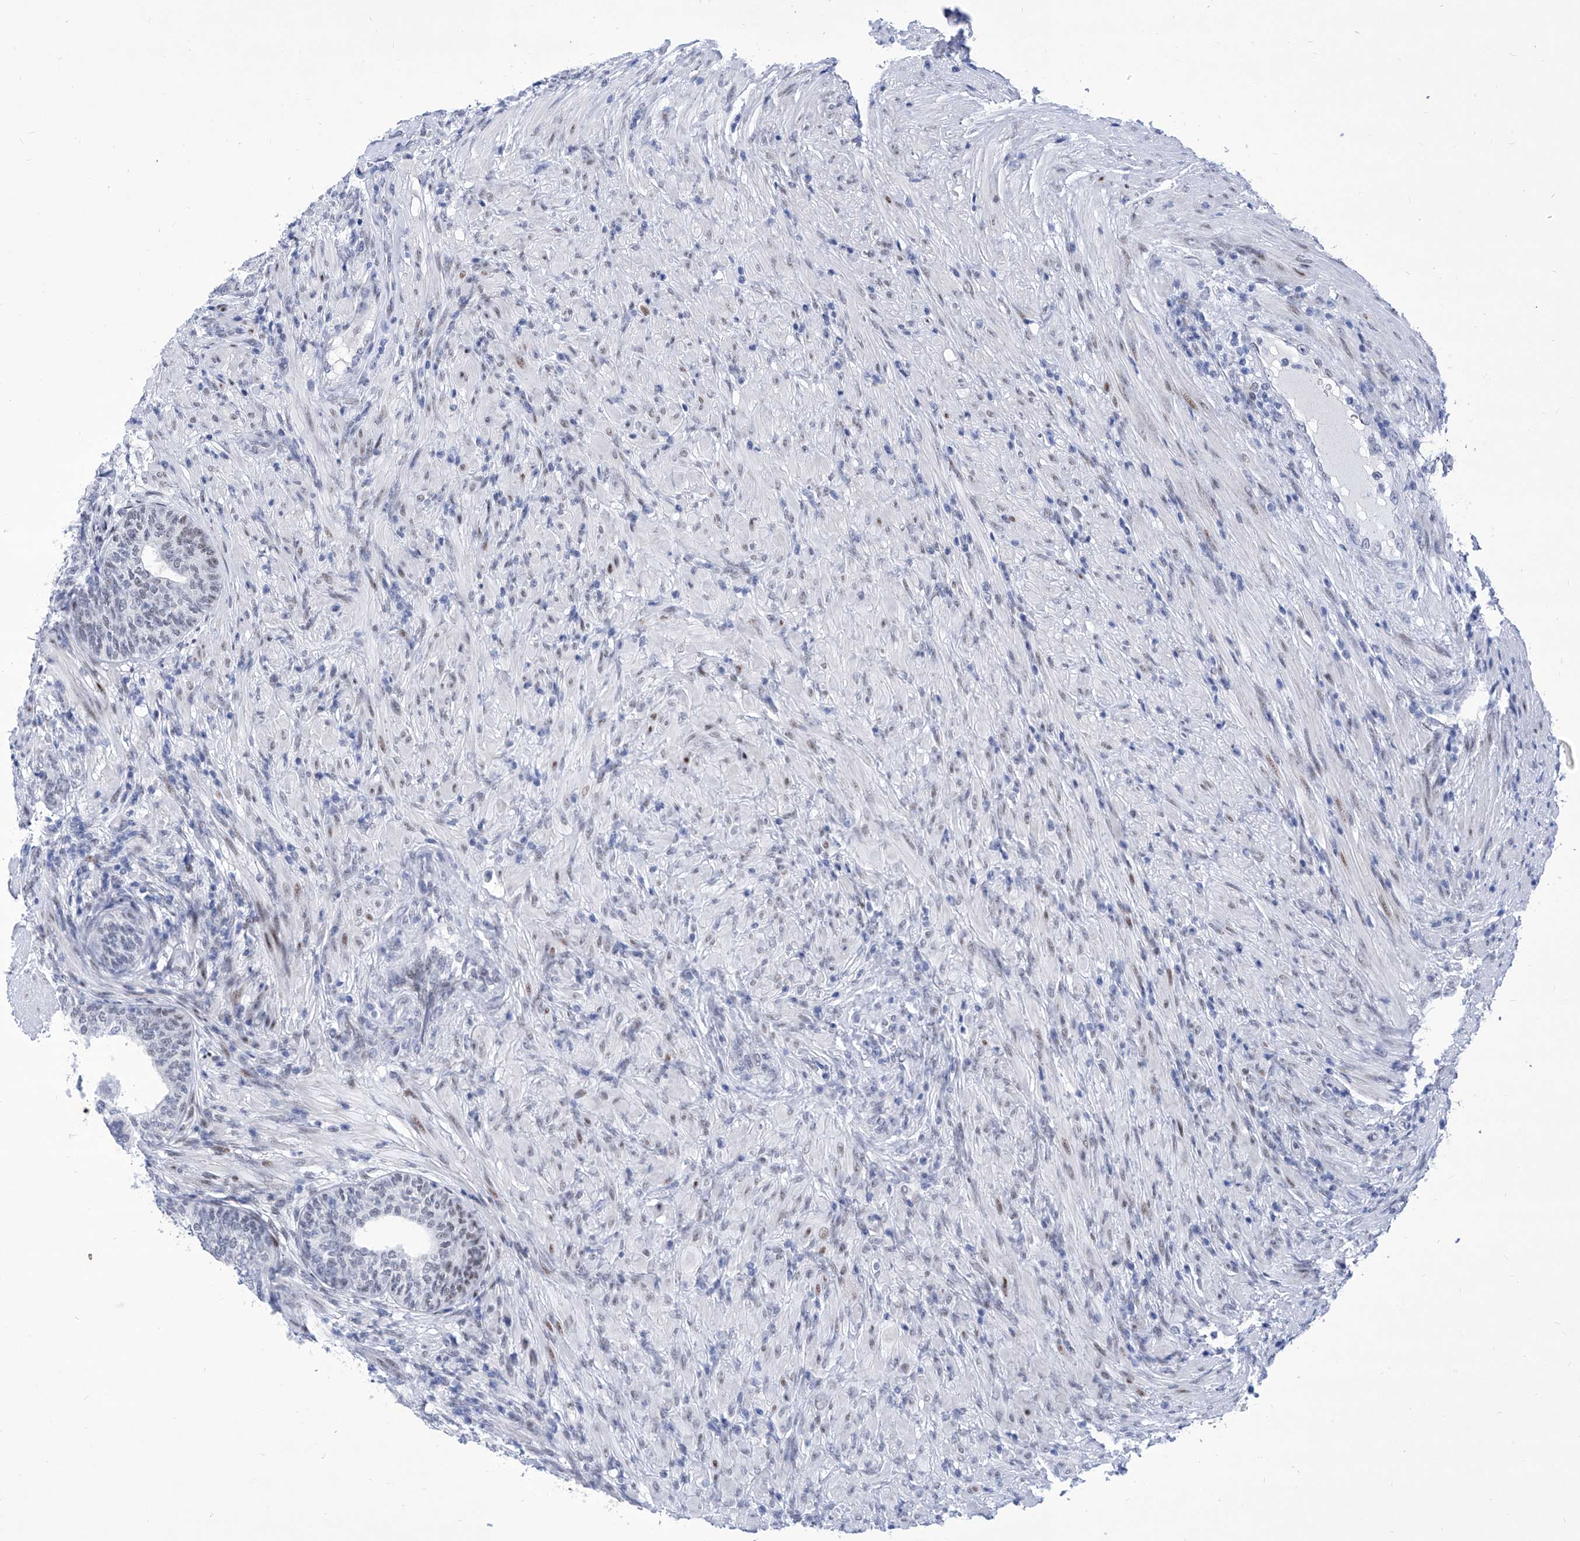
{"staining": {"intensity": "weak", "quantity": "<25%", "location": "nuclear"}, "tissue": "prostate", "cell_type": "Glandular cells", "image_type": "normal", "snomed": [{"axis": "morphology", "description": "Normal tissue, NOS"}, {"axis": "topography", "description": "Prostate"}], "caption": "This is a histopathology image of IHC staining of unremarkable prostate, which shows no positivity in glandular cells. (IHC, brightfield microscopy, high magnification).", "gene": "SART1", "patient": {"sex": "male", "age": 76}}